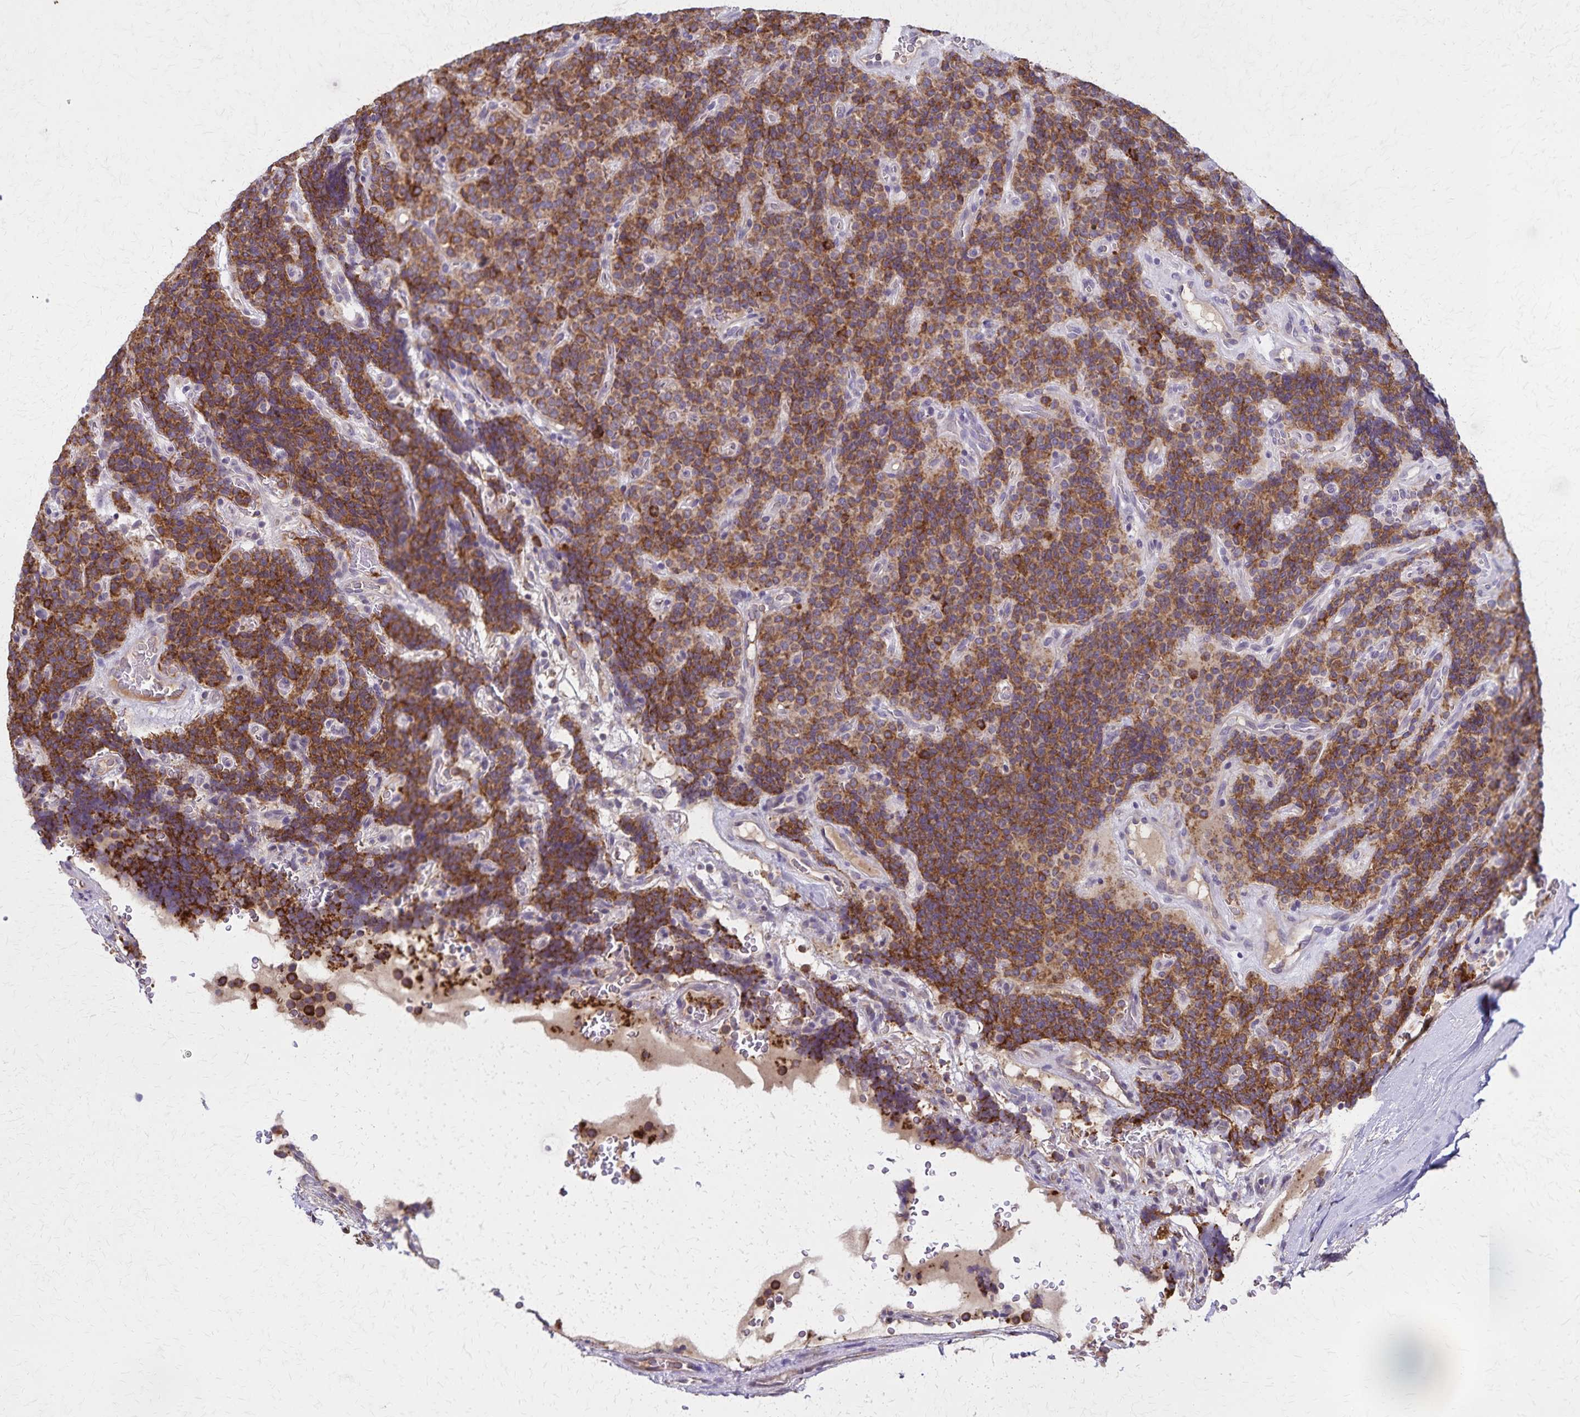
{"staining": {"intensity": "moderate", "quantity": ">75%", "location": "cytoplasmic/membranous"}, "tissue": "carcinoid", "cell_type": "Tumor cells", "image_type": "cancer", "snomed": [{"axis": "morphology", "description": "Carcinoid, malignant, NOS"}, {"axis": "topography", "description": "Pancreas"}], "caption": "This histopathology image demonstrates immunohistochemistry (IHC) staining of carcinoid (malignant), with medium moderate cytoplasmic/membranous positivity in approximately >75% of tumor cells.", "gene": "RNF10", "patient": {"sex": "male", "age": 36}}